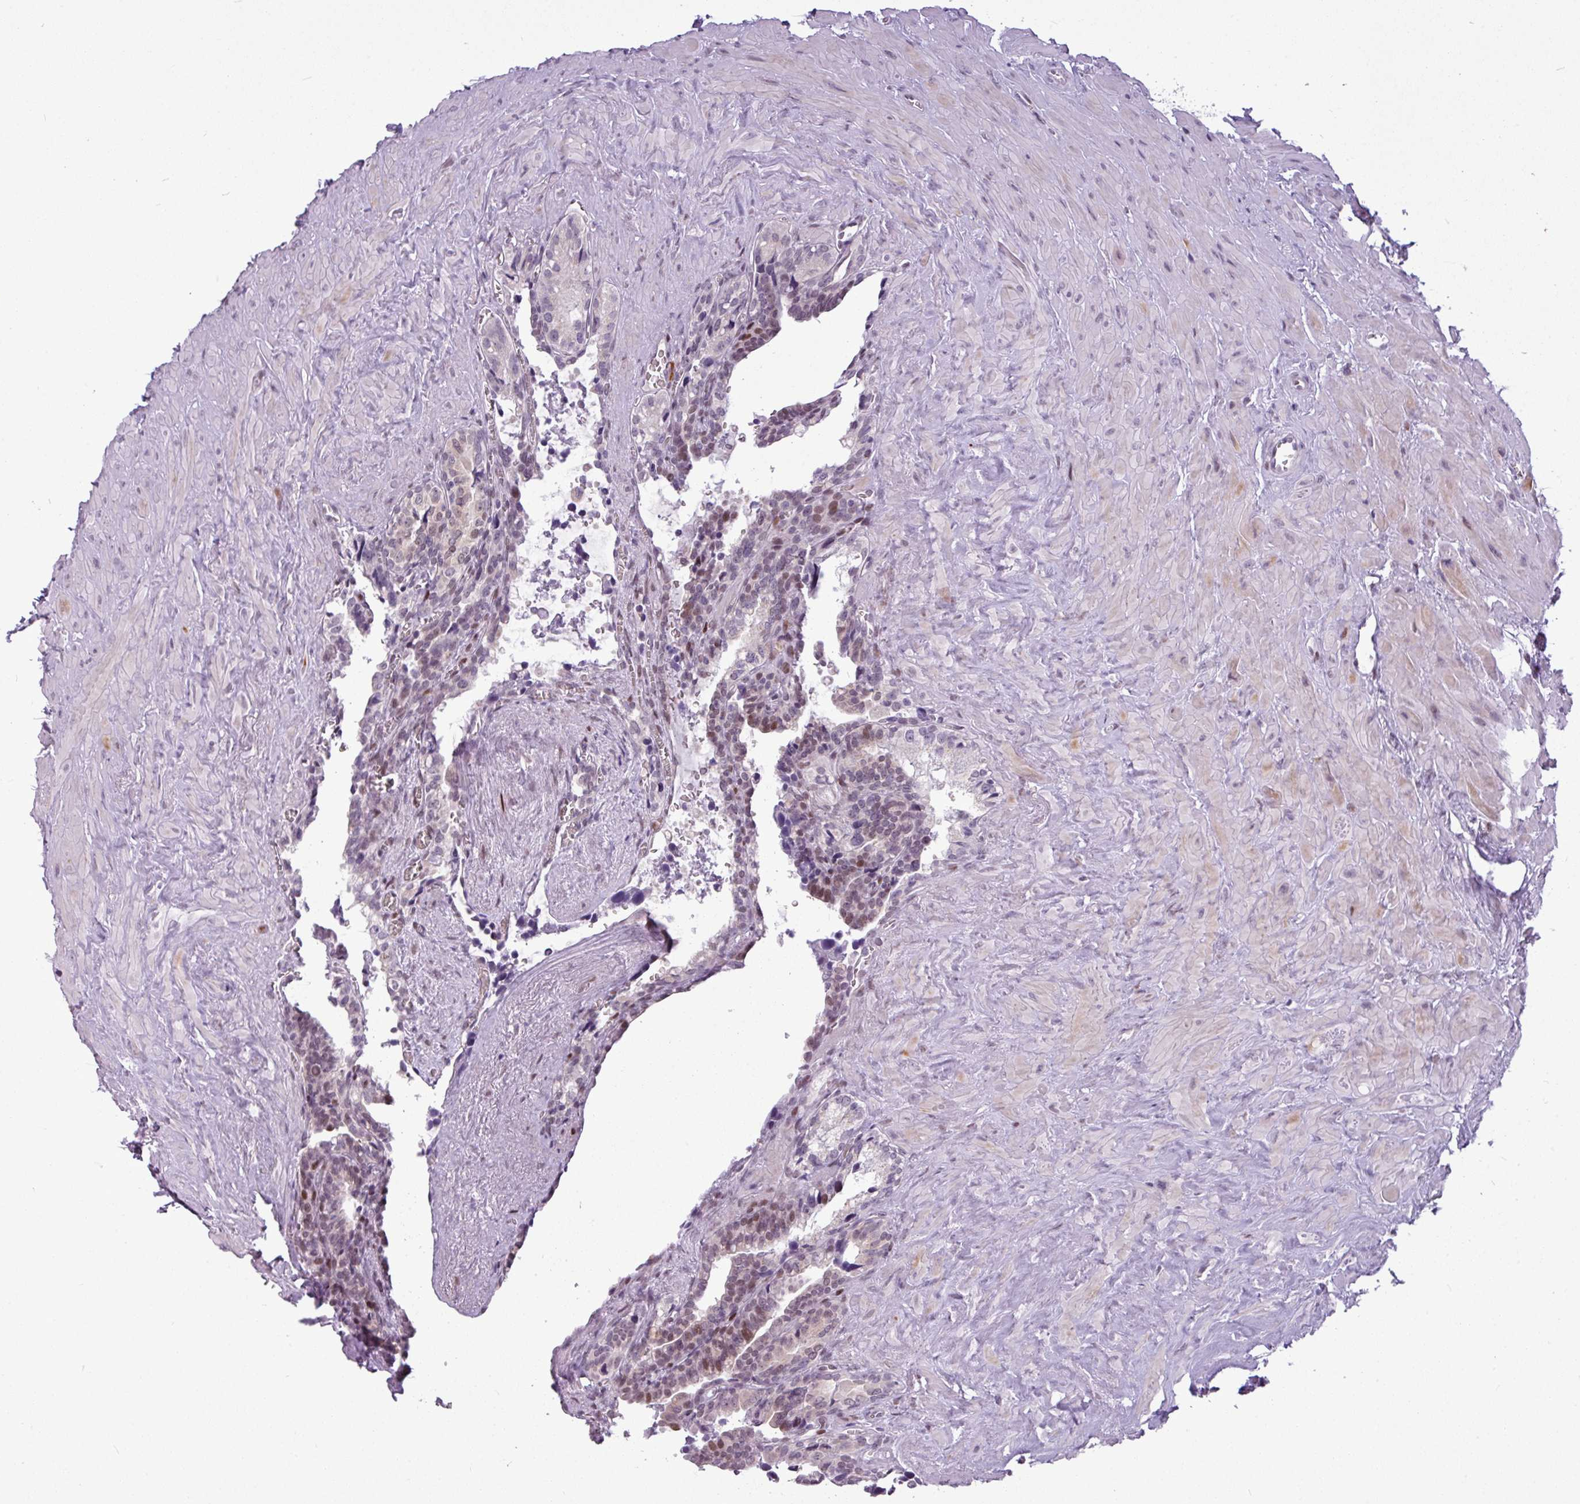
{"staining": {"intensity": "moderate", "quantity": "<25%", "location": "nuclear"}, "tissue": "seminal vesicle", "cell_type": "Glandular cells", "image_type": "normal", "snomed": [{"axis": "morphology", "description": "Normal tissue, NOS"}, {"axis": "topography", "description": "Seminal veicle"}], "caption": "Immunohistochemical staining of benign human seminal vesicle demonstrates moderate nuclear protein staining in approximately <25% of glandular cells.", "gene": "SLC66A2", "patient": {"sex": "male", "age": 68}}